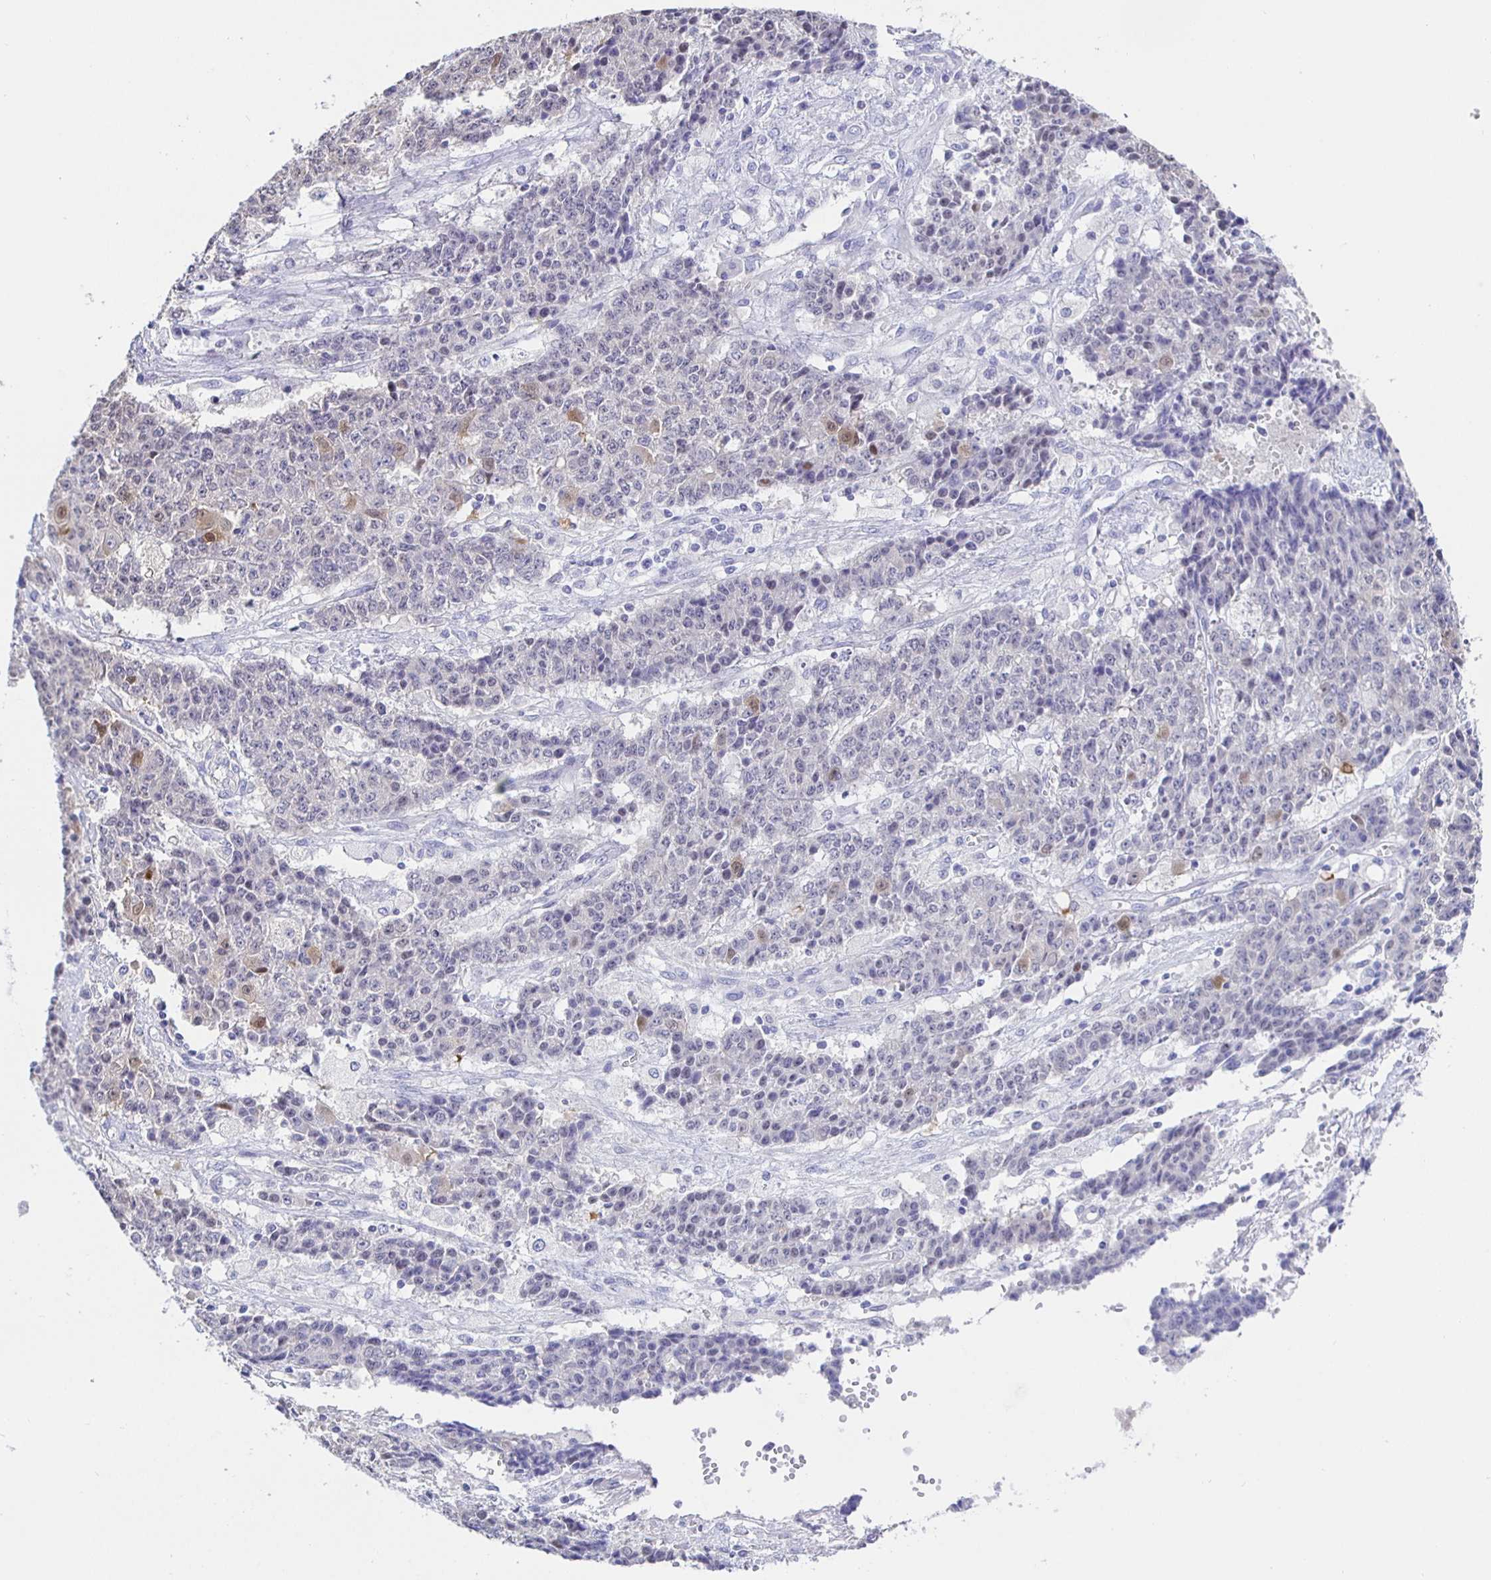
{"staining": {"intensity": "weak", "quantity": "<25%", "location": "nuclear"}, "tissue": "ovarian cancer", "cell_type": "Tumor cells", "image_type": "cancer", "snomed": [{"axis": "morphology", "description": "Carcinoma, endometroid"}, {"axis": "topography", "description": "Ovary"}], "caption": "DAB immunohistochemical staining of human endometroid carcinoma (ovarian) exhibits no significant positivity in tumor cells. Nuclei are stained in blue.", "gene": "HSPA4L", "patient": {"sex": "female", "age": 42}}